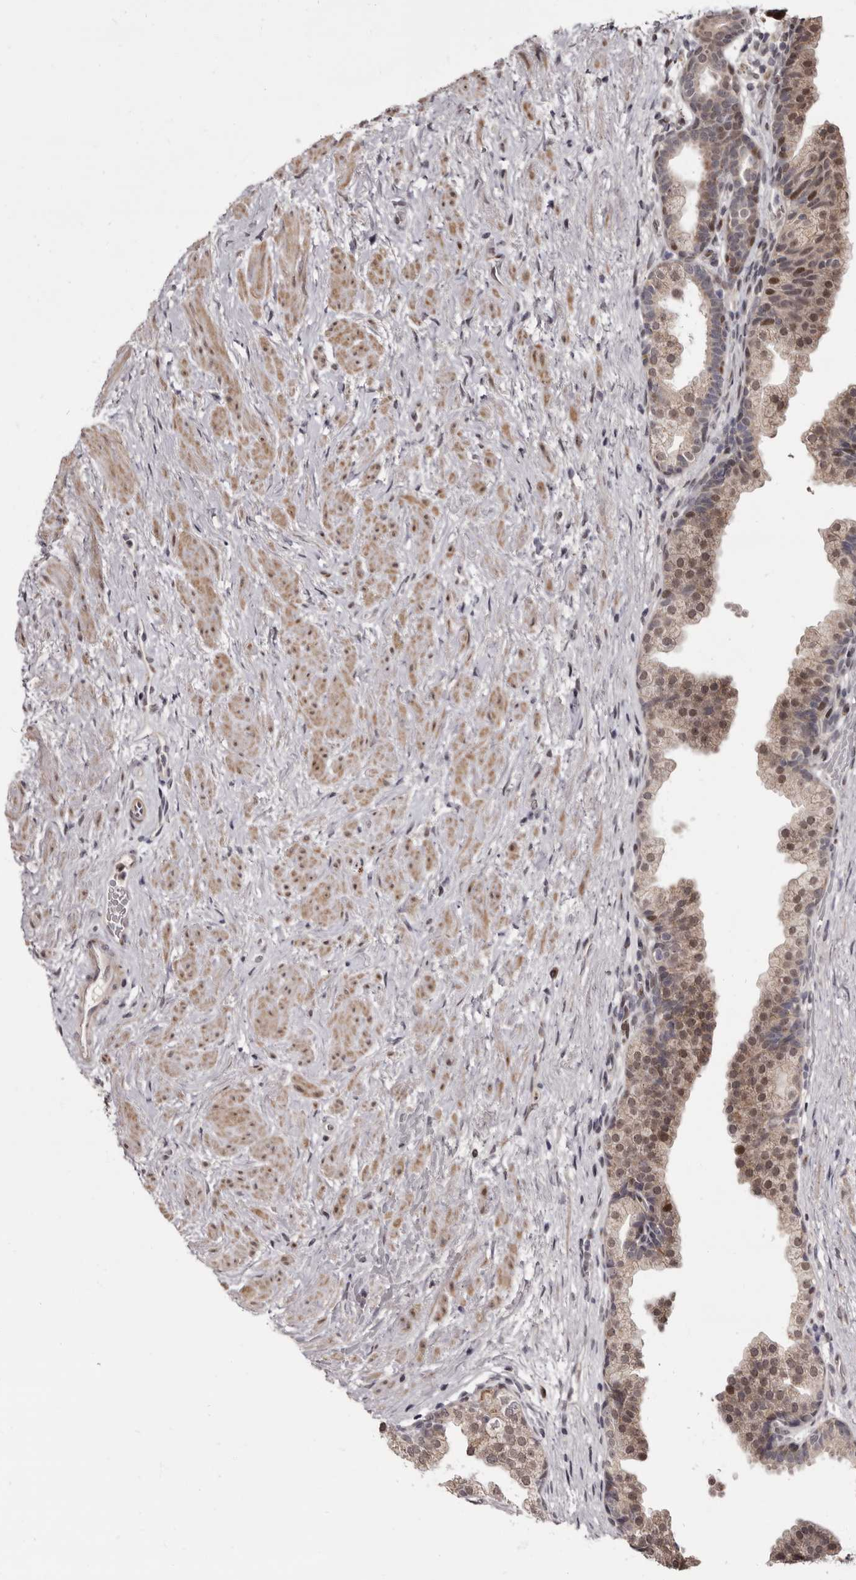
{"staining": {"intensity": "moderate", "quantity": "25%-75%", "location": "cytoplasmic/membranous,nuclear"}, "tissue": "prostate", "cell_type": "Glandular cells", "image_type": "normal", "snomed": [{"axis": "morphology", "description": "Normal tissue, NOS"}, {"axis": "topography", "description": "Prostate"}], "caption": "Moderate cytoplasmic/membranous,nuclear expression is seen in about 25%-75% of glandular cells in normal prostate.", "gene": "ZNF326", "patient": {"sex": "male", "age": 48}}